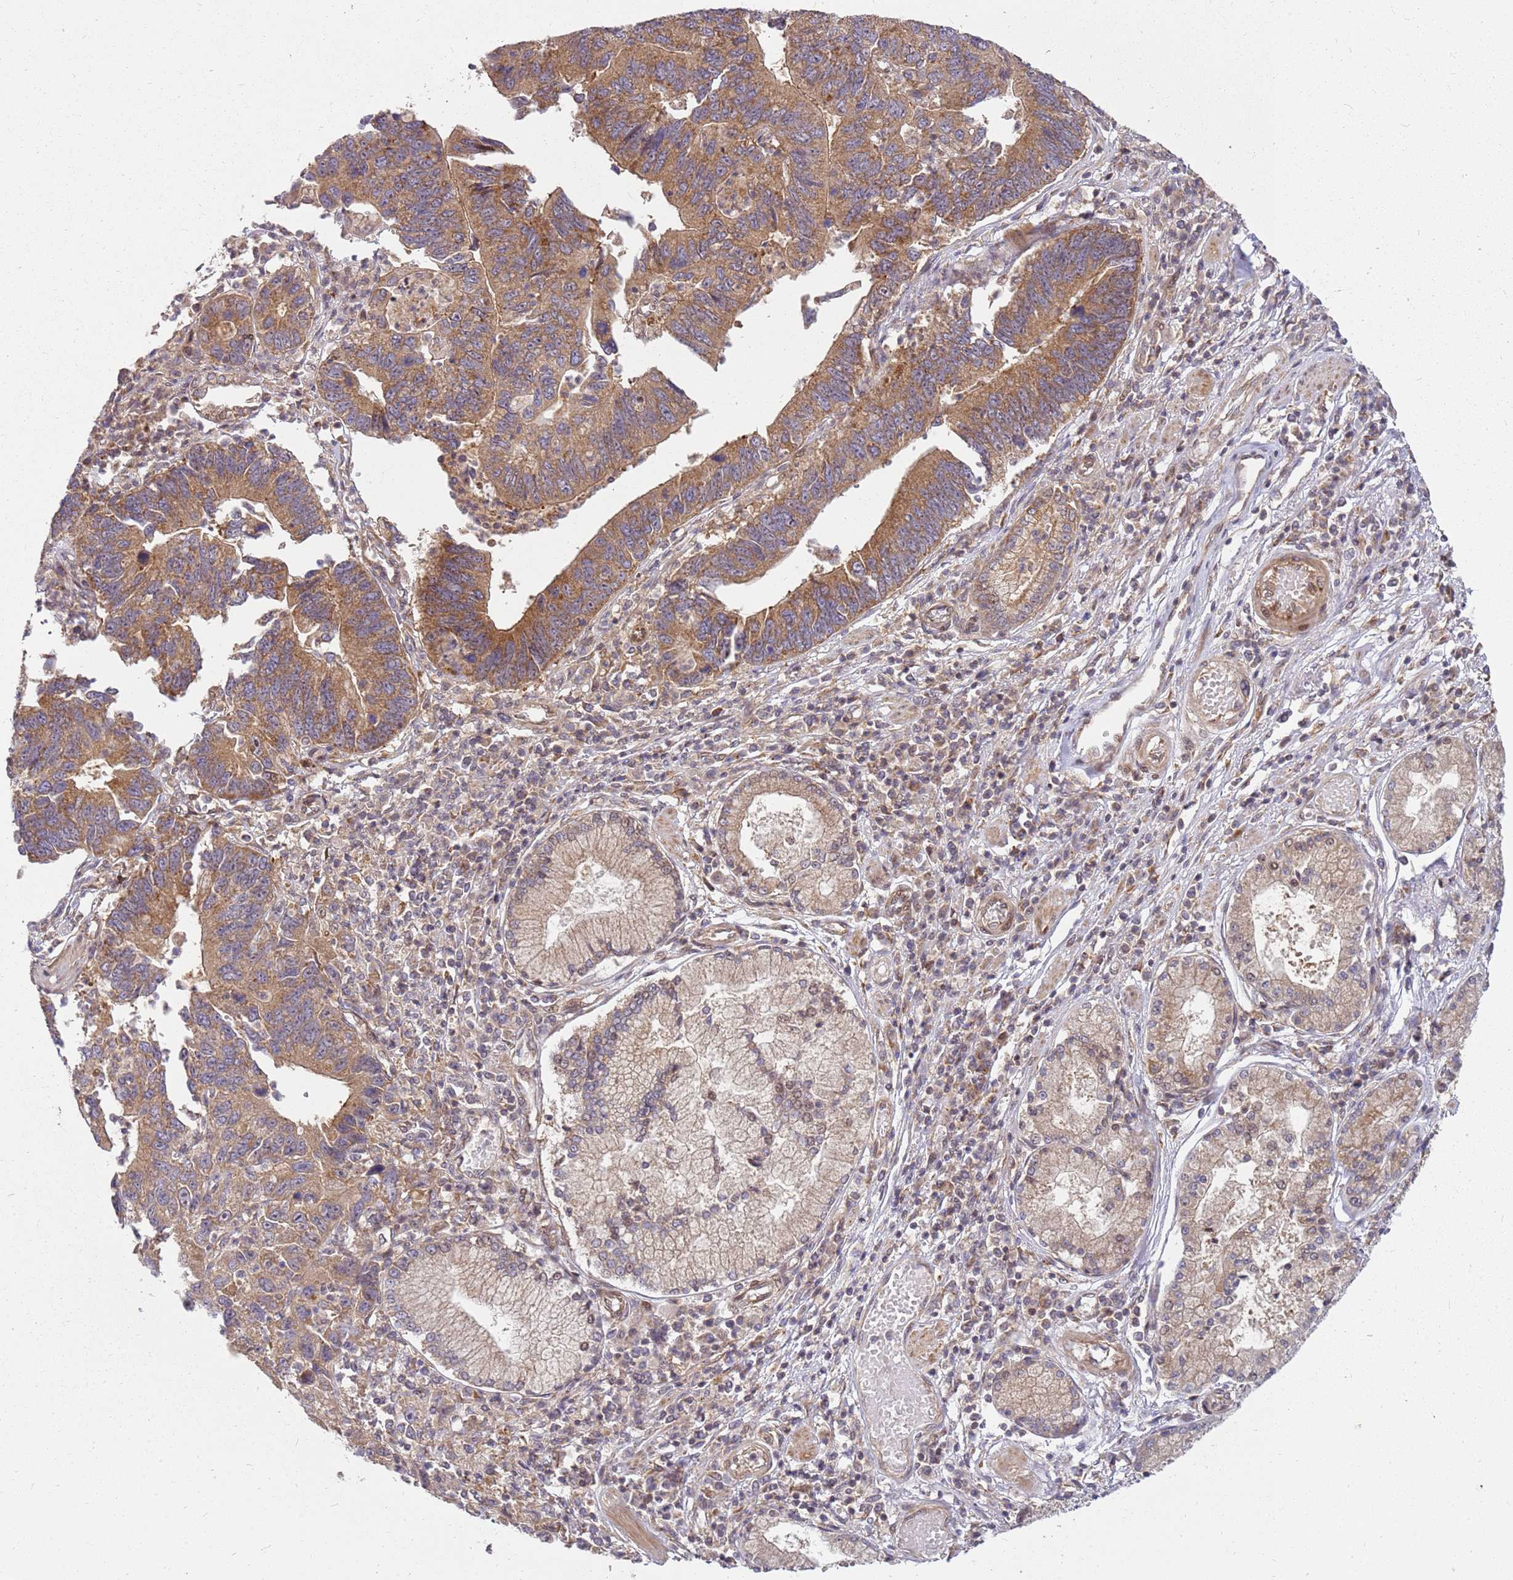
{"staining": {"intensity": "moderate", "quantity": ">75%", "location": "cytoplasmic/membranous"}, "tissue": "stomach cancer", "cell_type": "Tumor cells", "image_type": "cancer", "snomed": [{"axis": "morphology", "description": "Adenocarcinoma, NOS"}, {"axis": "topography", "description": "Stomach"}], "caption": "Immunohistochemistry image of stomach cancer (adenocarcinoma) stained for a protein (brown), which reveals medium levels of moderate cytoplasmic/membranous staining in about >75% of tumor cells.", "gene": "CCDC159", "patient": {"sex": "male", "age": 59}}